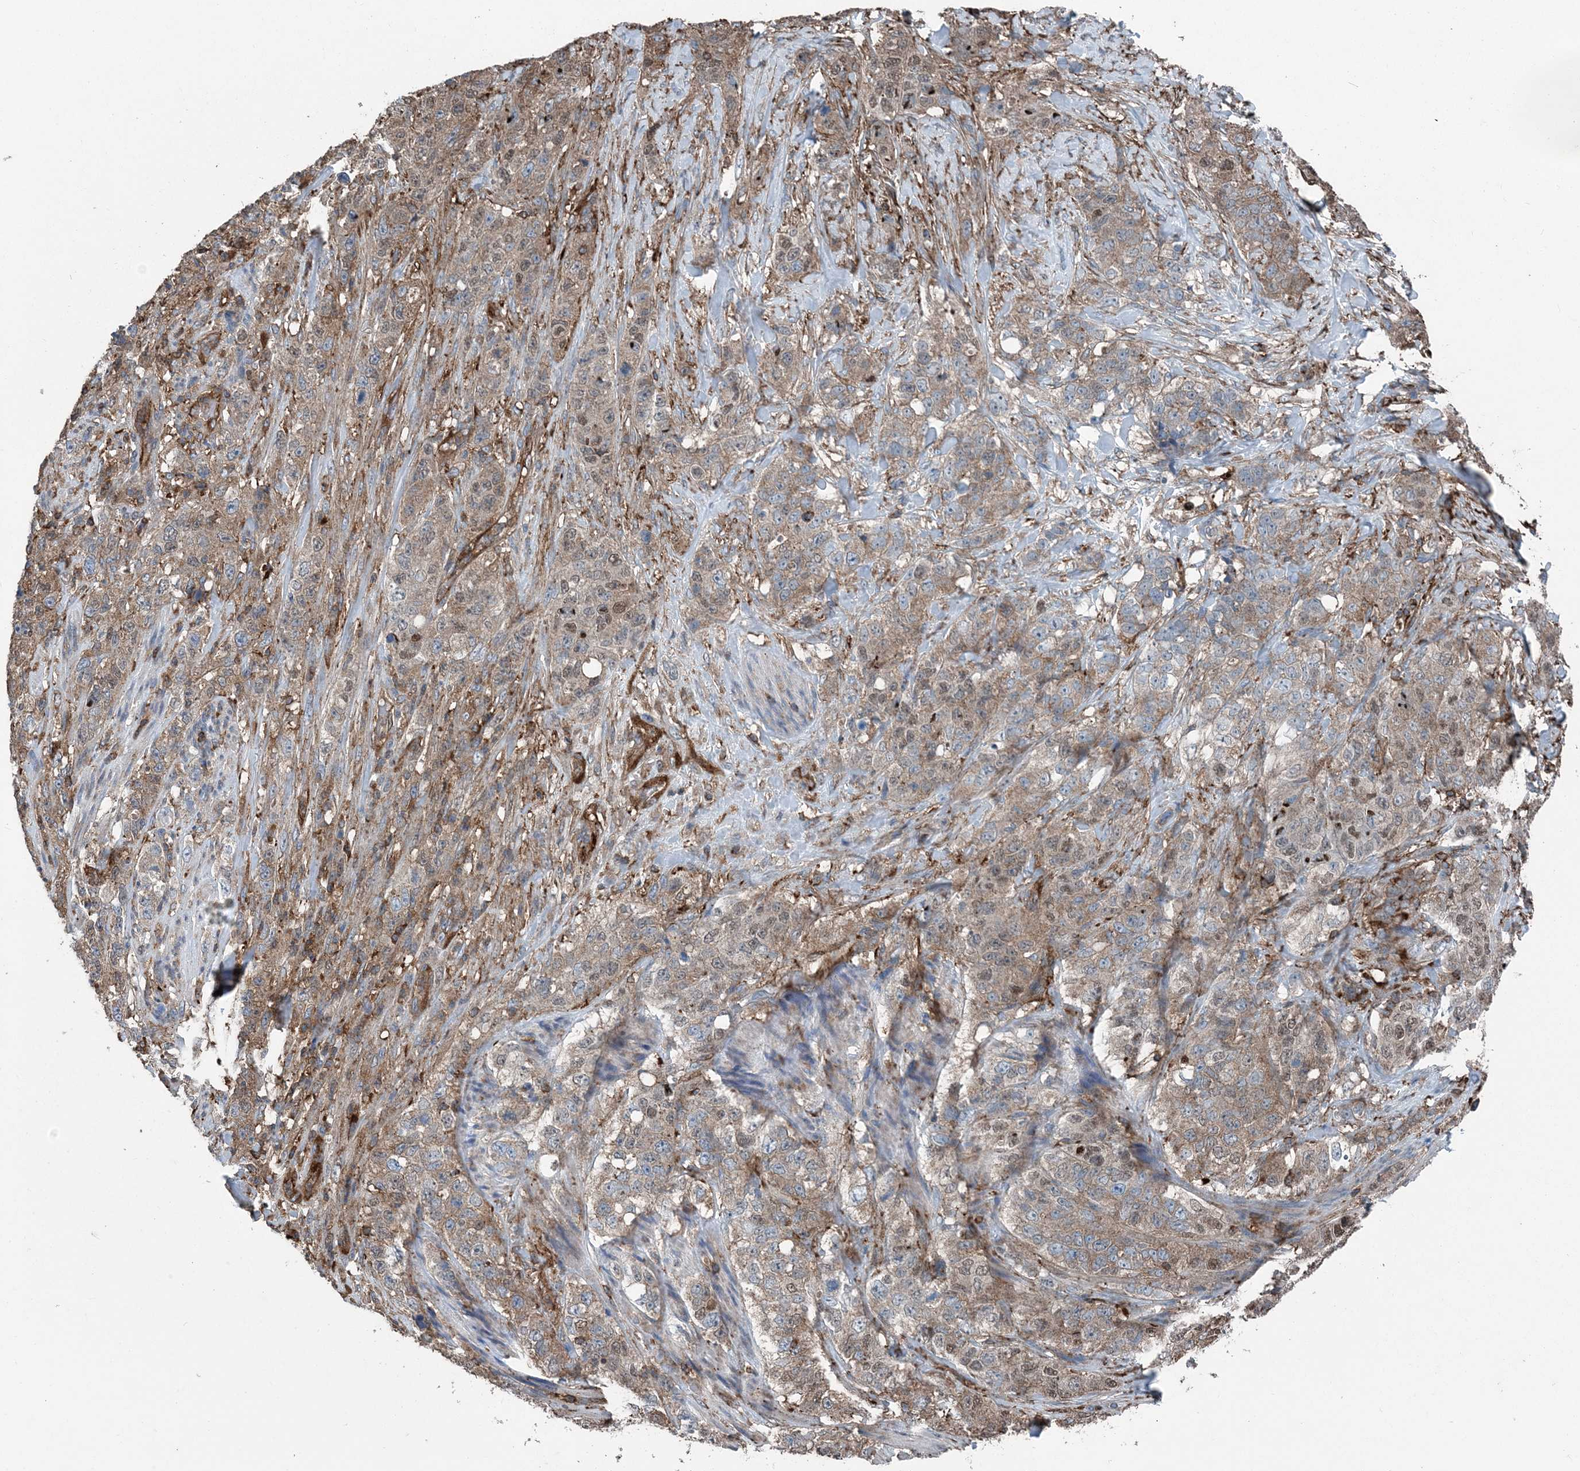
{"staining": {"intensity": "moderate", "quantity": ">75%", "location": "cytoplasmic/membranous,nuclear"}, "tissue": "stomach cancer", "cell_type": "Tumor cells", "image_type": "cancer", "snomed": [{"axis": "morphology", "description": "Adenocarcinoma, NOS"}, {"axis": "topography", "description": "Stomach"}], "caption": "Protein staining demonstrates moderate cytoplasmic/membranous and nuclear expression in approximately >75% of tumor cells in adenocarcinoma (stomach).", "gene": "CFL1", "patient": {"sex": "male", "age": 48}}